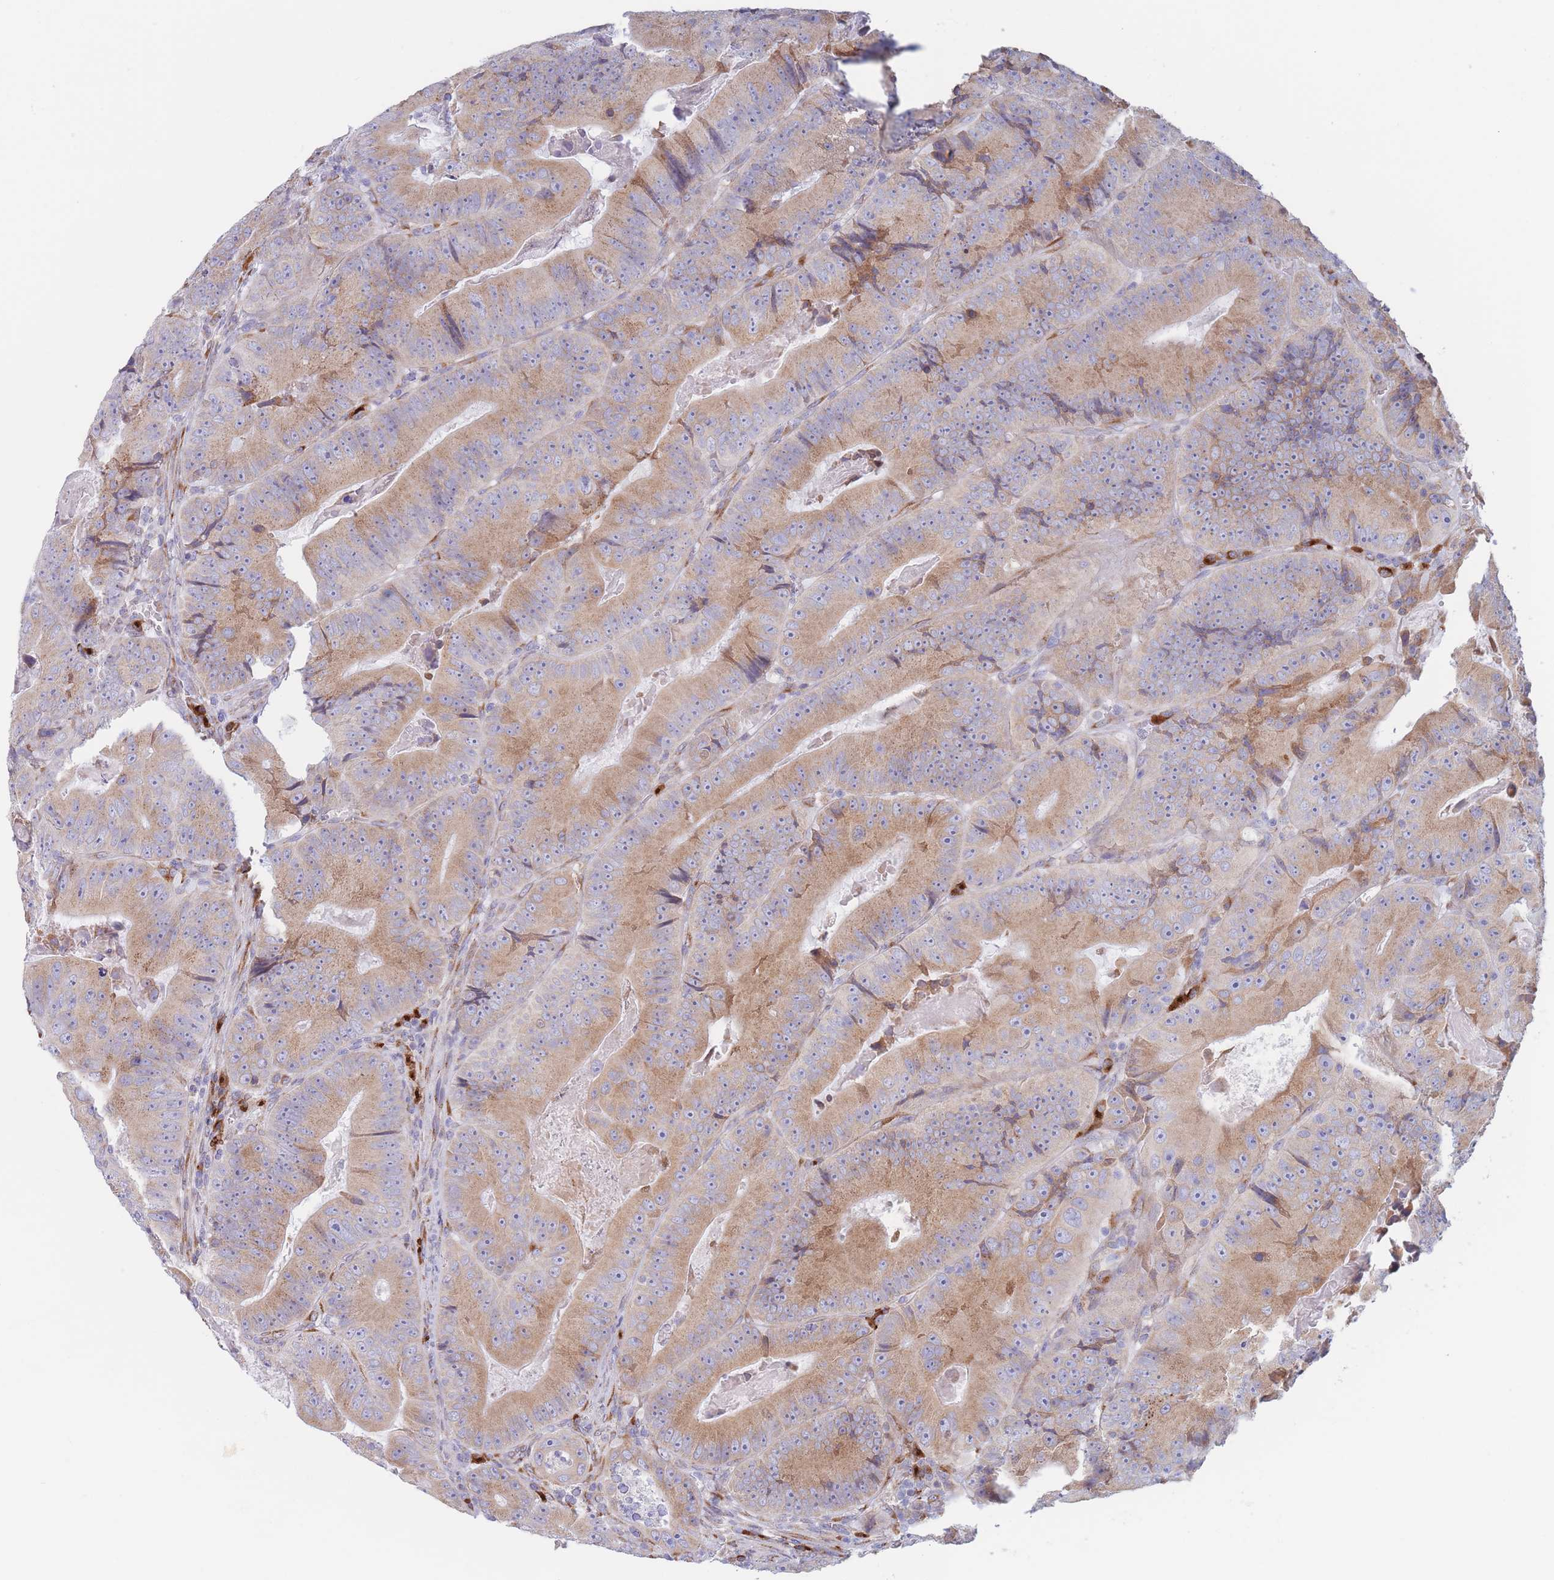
{"staining": {"intensity": "moderate", "quantity": ">75%", "location": "cytoplasmic/membranous"}, "tissue": "colorectal cancer", "cell_type": "Tumor cells", "image_type": "cancer", "snomed": [{"axis": "morphology", "description": "Adenocarcinoma, NOS"}, {"axis": "topography", "description": "Colon"}], "caption": "There is medium levels of moderate cytoplasmic/membranous positivity in tumor cells of colorectal cancer (adenocarcinoma), as demonstrated by immunohistochemical staining (brown color).", "gene": "MRPL30", "patient": {"sex": "female", "age": 86}}